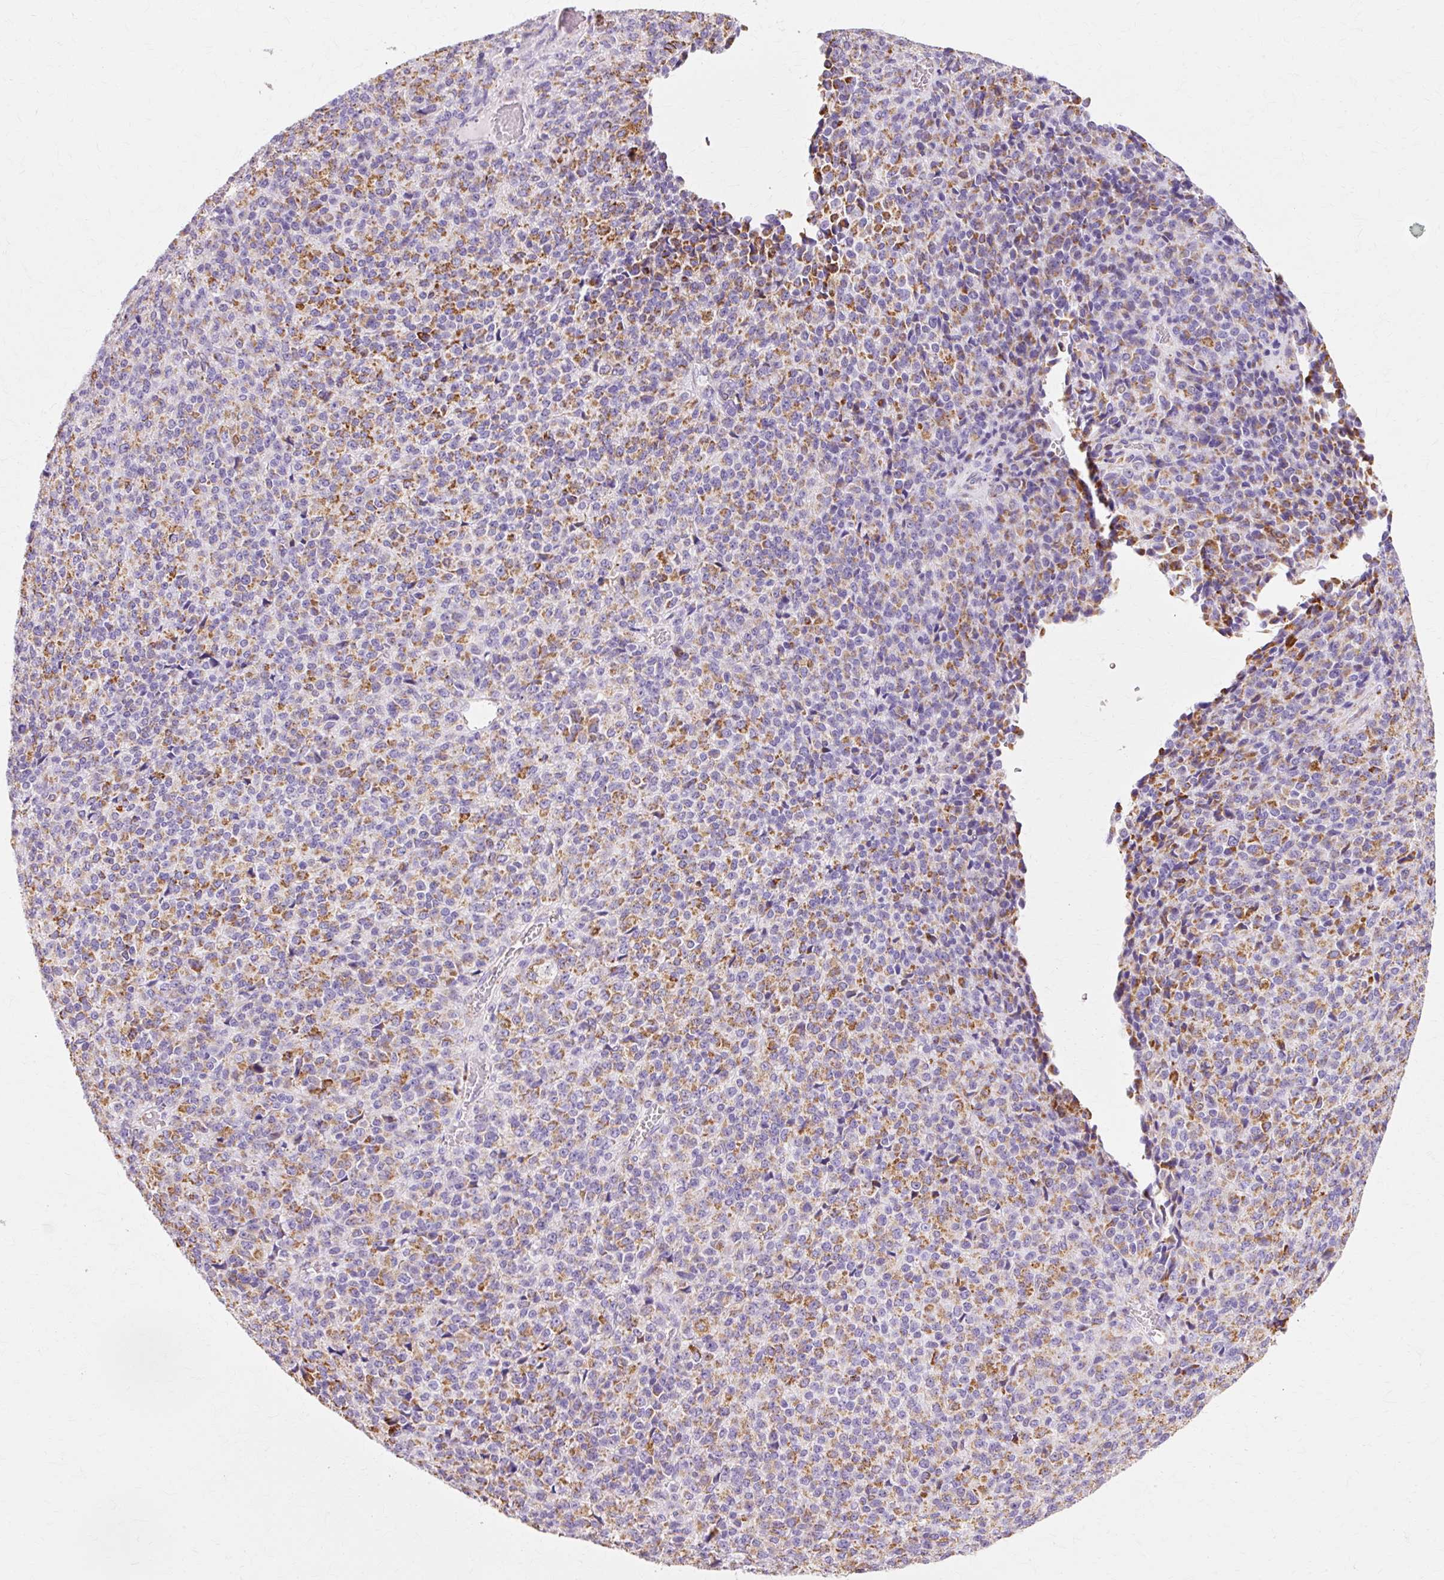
{"staining": {"intensity": "strong", "quantity": "25%-75%", "location": "cytoplasmic/membranous"}, "tissue": "melanoma", "cell_type": "Tumor cells", "image_type": "cancer", "snomed": [{"axis": "morphology", "description": "Malignant melanoma, Metastatic site"}, {"axis": "topography", "description": "Brain"}], "caption": "Human malignant melanoma (metastatic site) stained with a brown dye displays strong cytoplasmic/membranous positive expression in about 25%-75% of tumor cells.", "gene": "ATP5PO", "patient": {"sex": "female", "age": 56}}